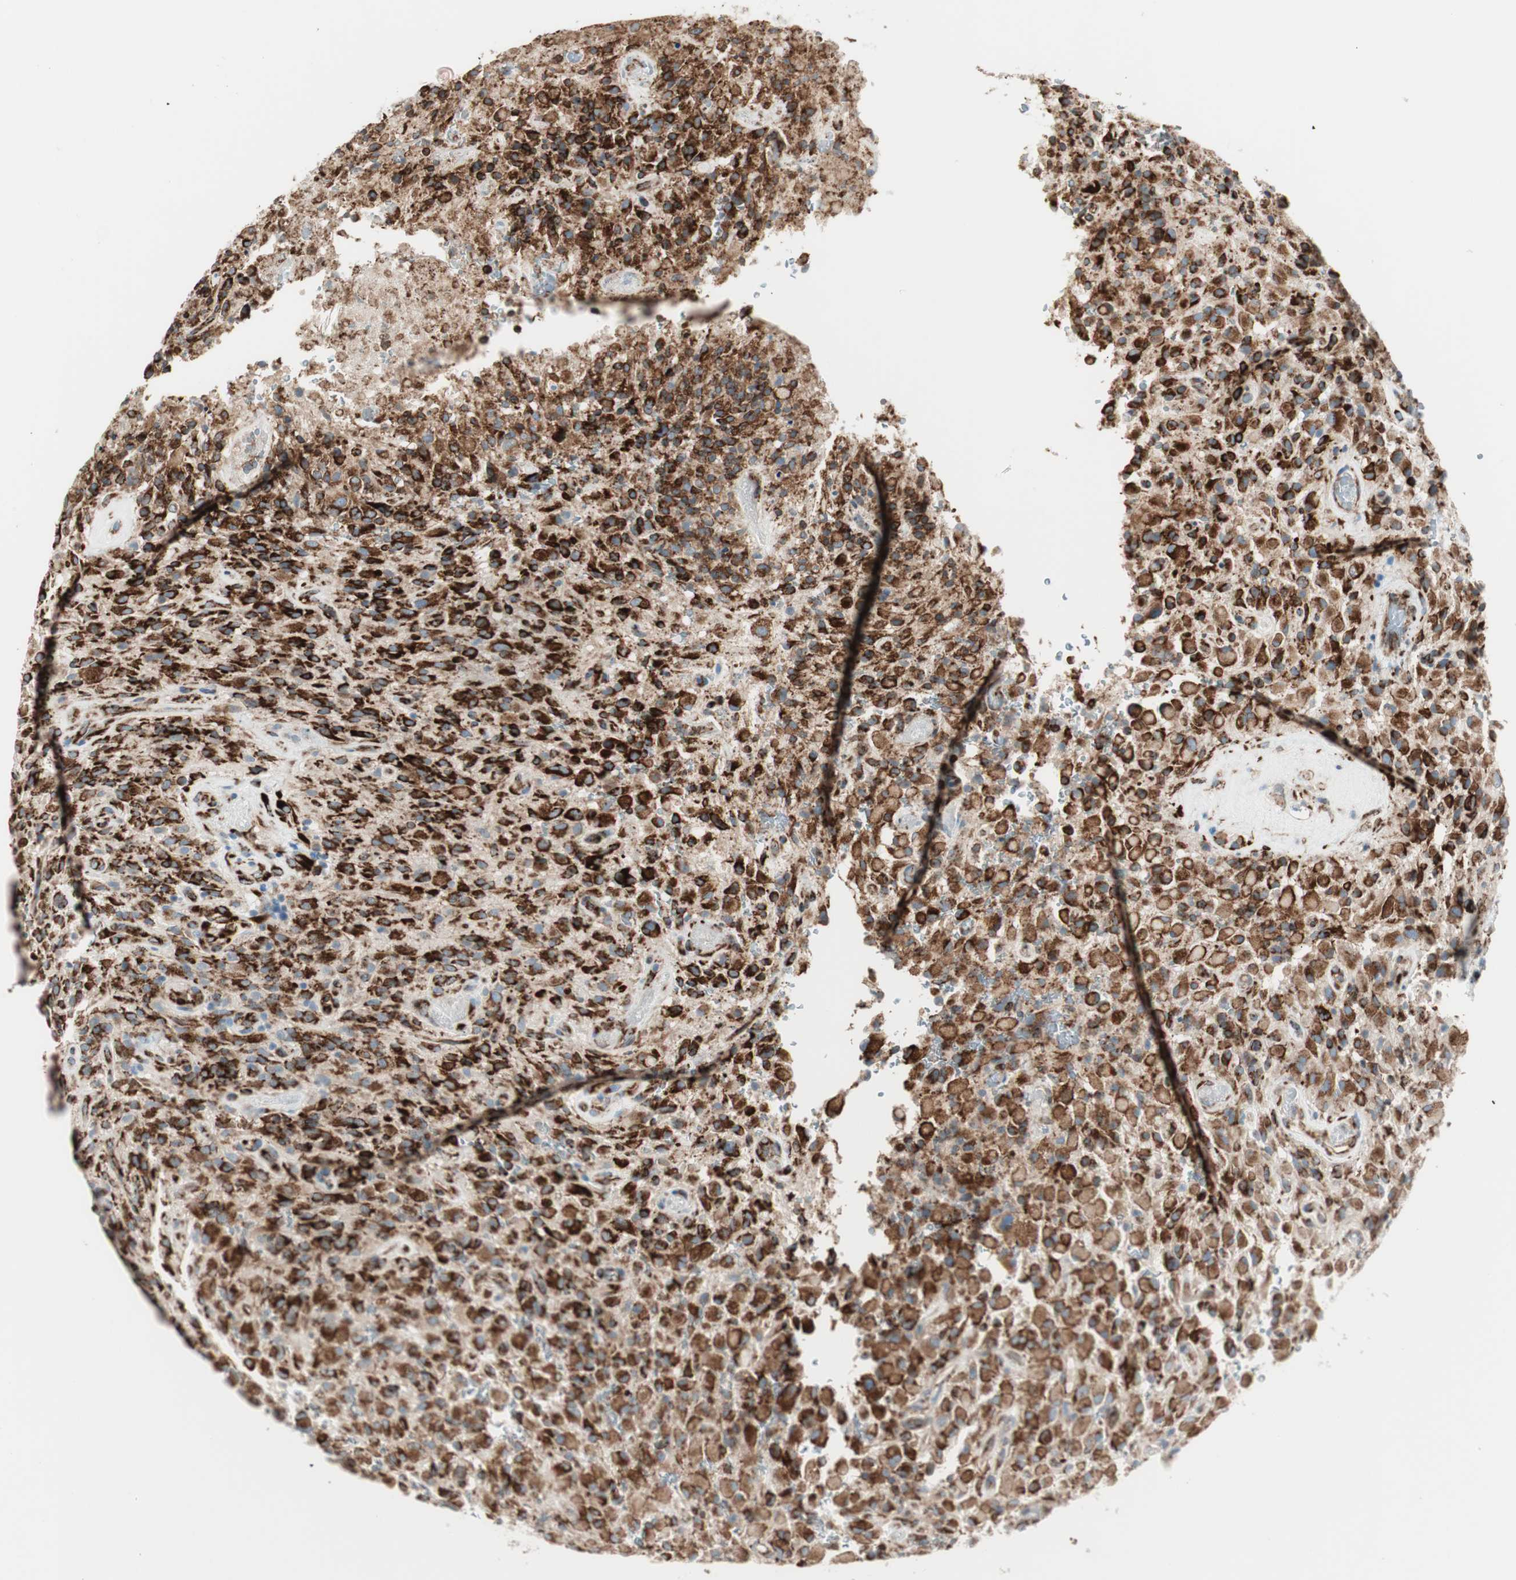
{"staining": {"intensity": "strong", "quantity": ">75%", "location": "cytoplasmic/membranous"}, "tissue": "glioma", "cell_type": "Tumor cells", "image_type": "cancer", "snomed": [{"axis": "morphology", "description": "Glioma, malignant, High grade"}, {"axis": "topography", "description": "Brain"}], "caption": "Glioma was stained to show a protein in brown. There is high levels of strong cytoplasmic/membranous positivity in about >75% of tumor cells.", "gene": "P4HTM", "patient": {"sex": "male", "age": 71}}